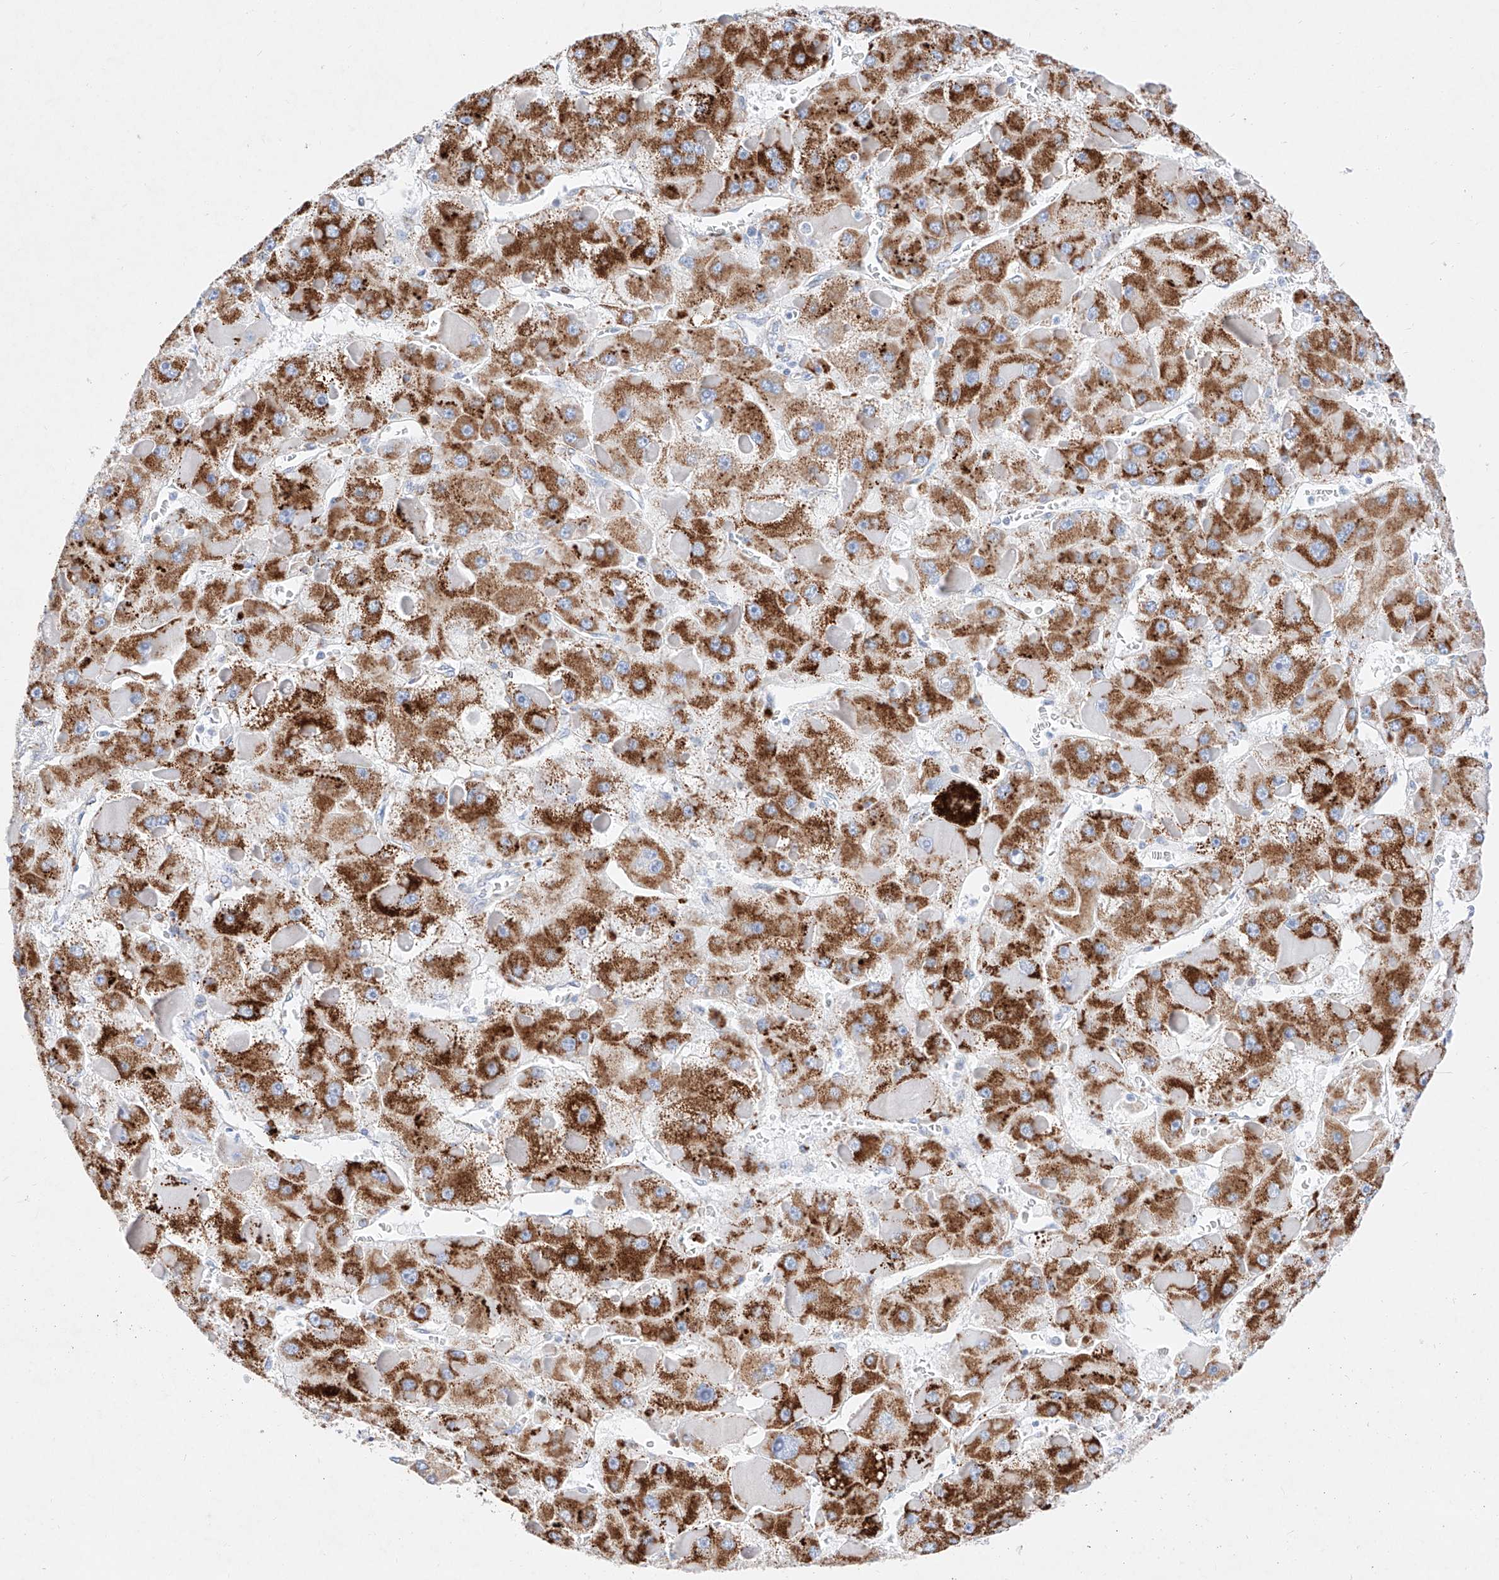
{"staining": {"intensity": "strong", "quantity": ">75%", "location": "cytoplasmic/membranous"}, "tissue": "liver cancer", "cell_type": "Tumor cells", "image_type": "cancer", "snomed": [{"axis": "morphology", "description": "Carcinoma, Hepatocellular, NOS"}, {"axis": "topography", "description": "Liver"}], "caption": "Liver cancer (hepatocellular carcinoma) was stained to show a protein in brown. There is high levels of strong cytoplasmic/membranous expression in approximately >75% of tumor cells.", "gene": "C6orf62", "patient": {"sex": "female", "age": 73}}